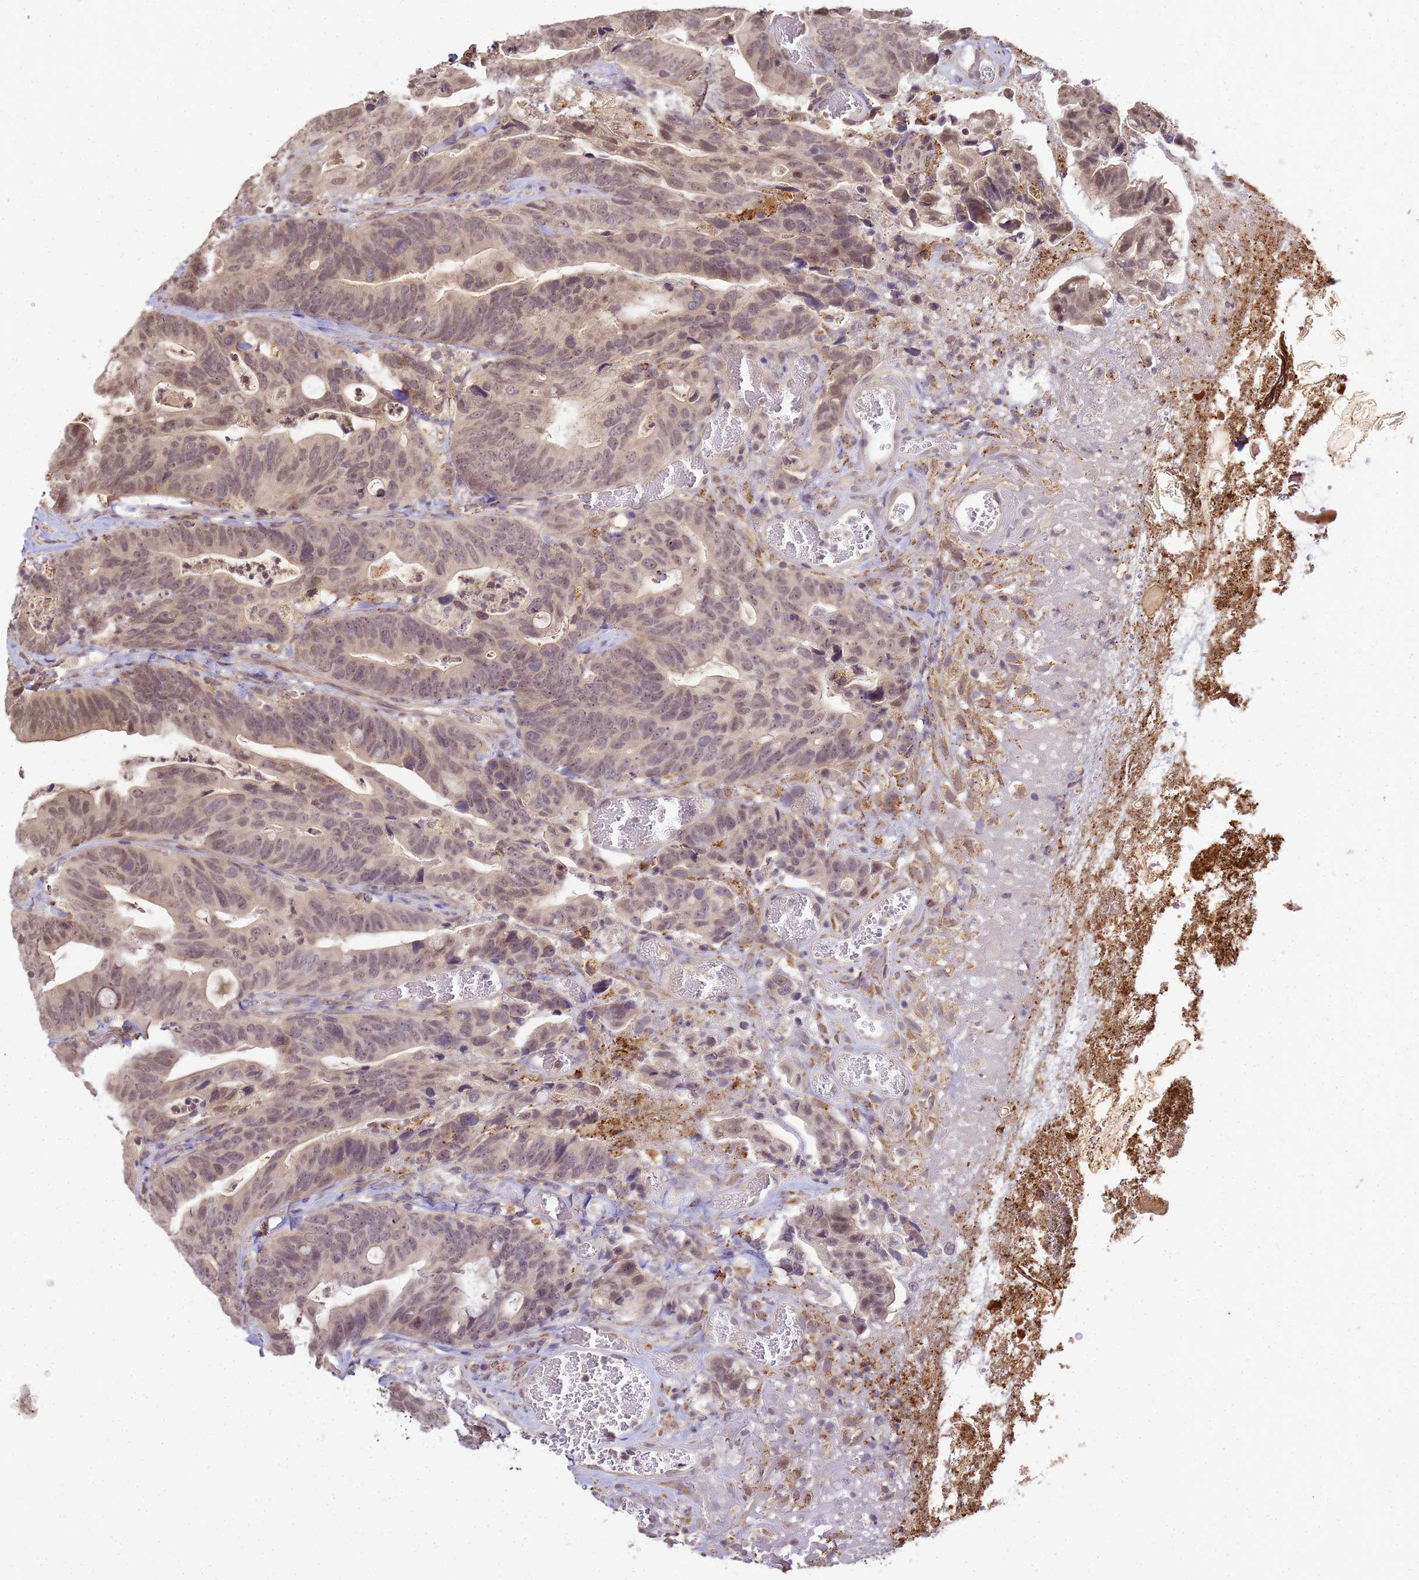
{"staining": {"intensity": "weak", "quantity": "25%-75%", "location": "cytoplasmic/membranous,nuclear"}, "tissue": "colorectal cancer", "cell_type": "Tumor cells", "image_type": "cancer", "snomed": [{"axis": "morphology", "description": "Adenocarcinoma, NOS"}, {"axis": "topography", "description": "Colon"}], "caption": "A high-resolution micrograph shows immunohistochemistry (IHC) staining of adenocarcinoma (colorectal), which demonstrates weak cytoplasmic/membranous and nuclear staining in about 25%-75% of tumor cells.", "gene": "MYL7", "patient": {"sex": "female", "age": 82}}